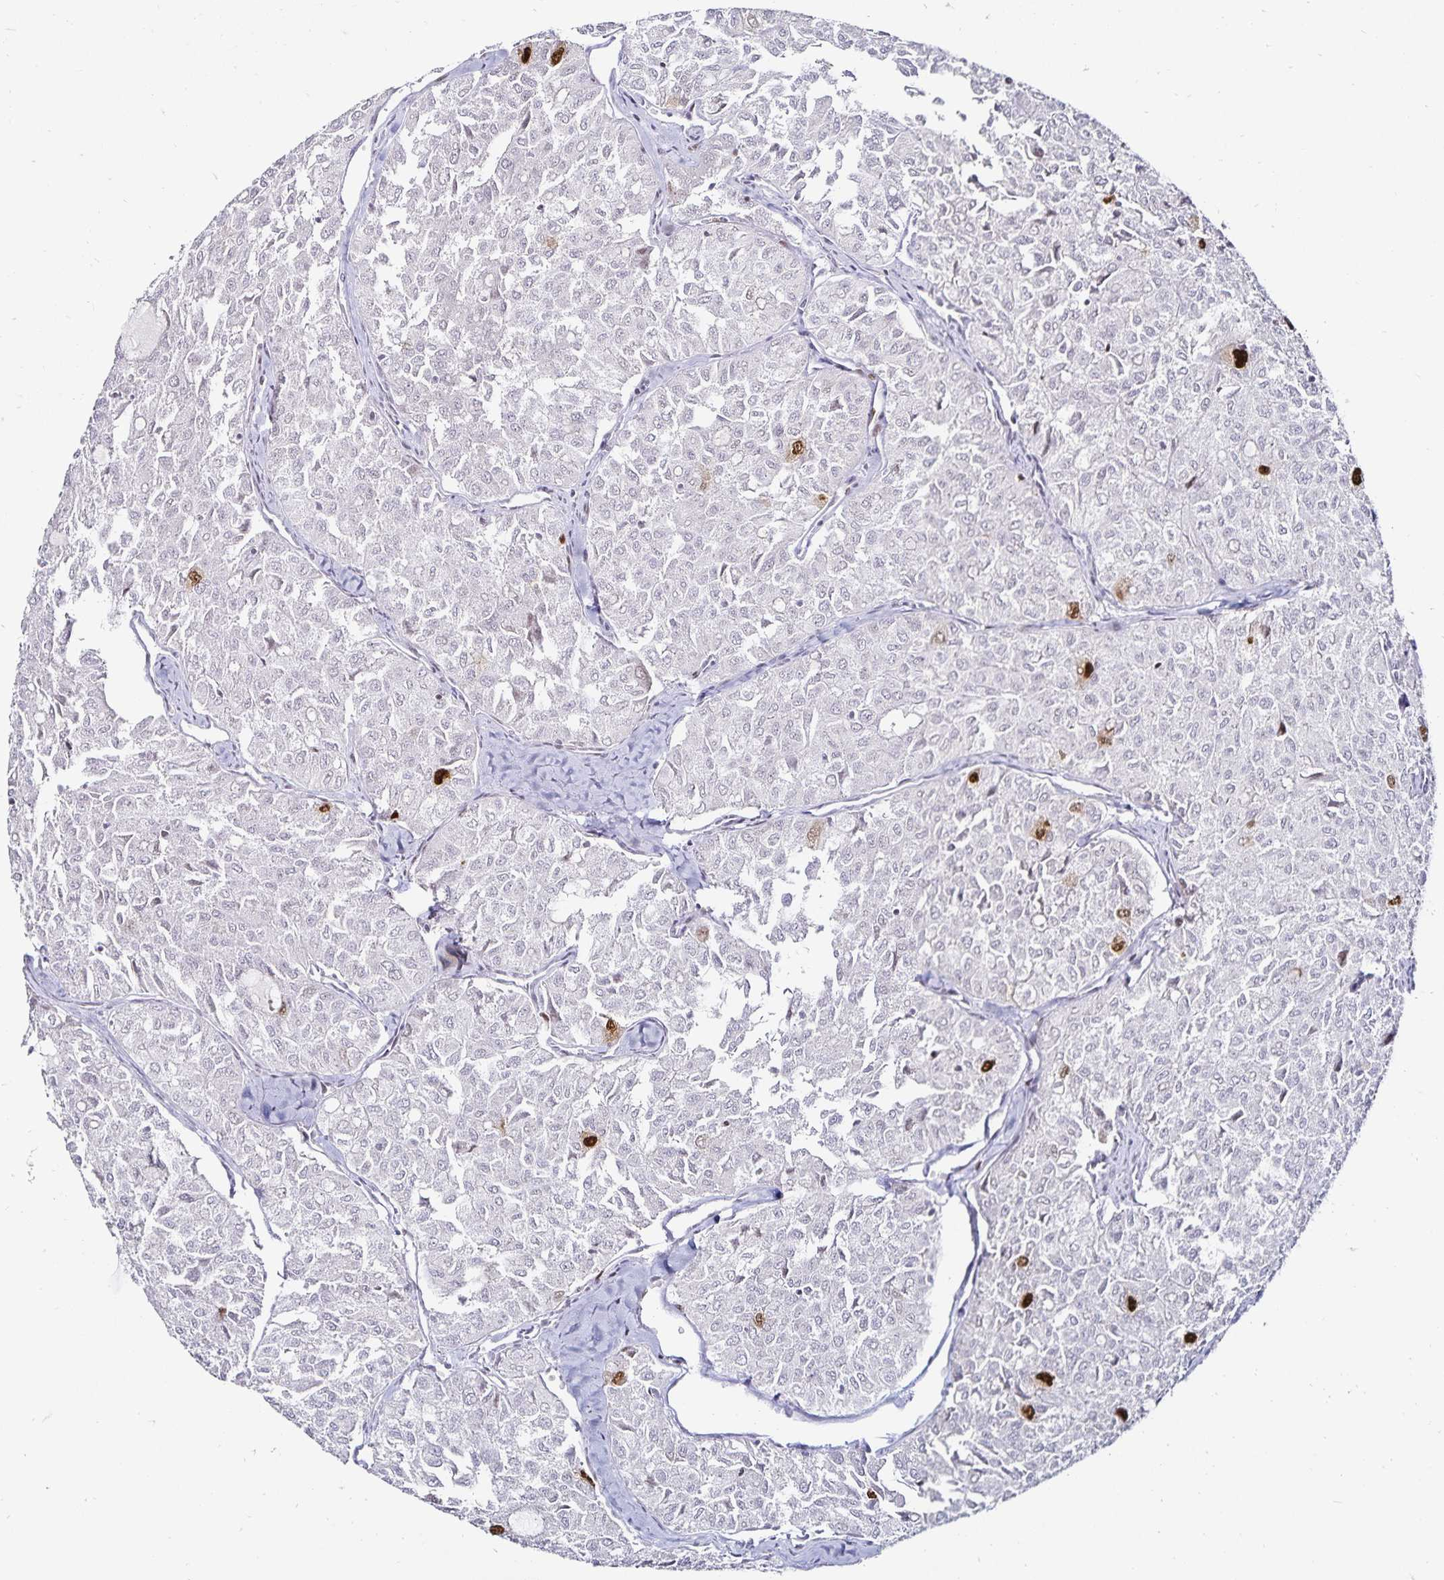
{"staining": {"intensity": "strong", "quantity": "<25%", "location": "nuclear"}, "tissue": "thyroid cancer", "cell_type": "Tumor cells", "image_type": "cancer", "snomed": [{"axis": "morphology", "description": "Follicular adenoma carcinoma, NOS"}, {"axis": "topography", "description": "Thyroid gland"}], "caption": "Brown immunohistochemical staining in thyroid cancer (follicular adenoma carcinoma) exhibits strong nuclear positivity in about <25% of tumor cells.", "gene": "ANLN", "patient": {"sex": "male", "age": 75}}